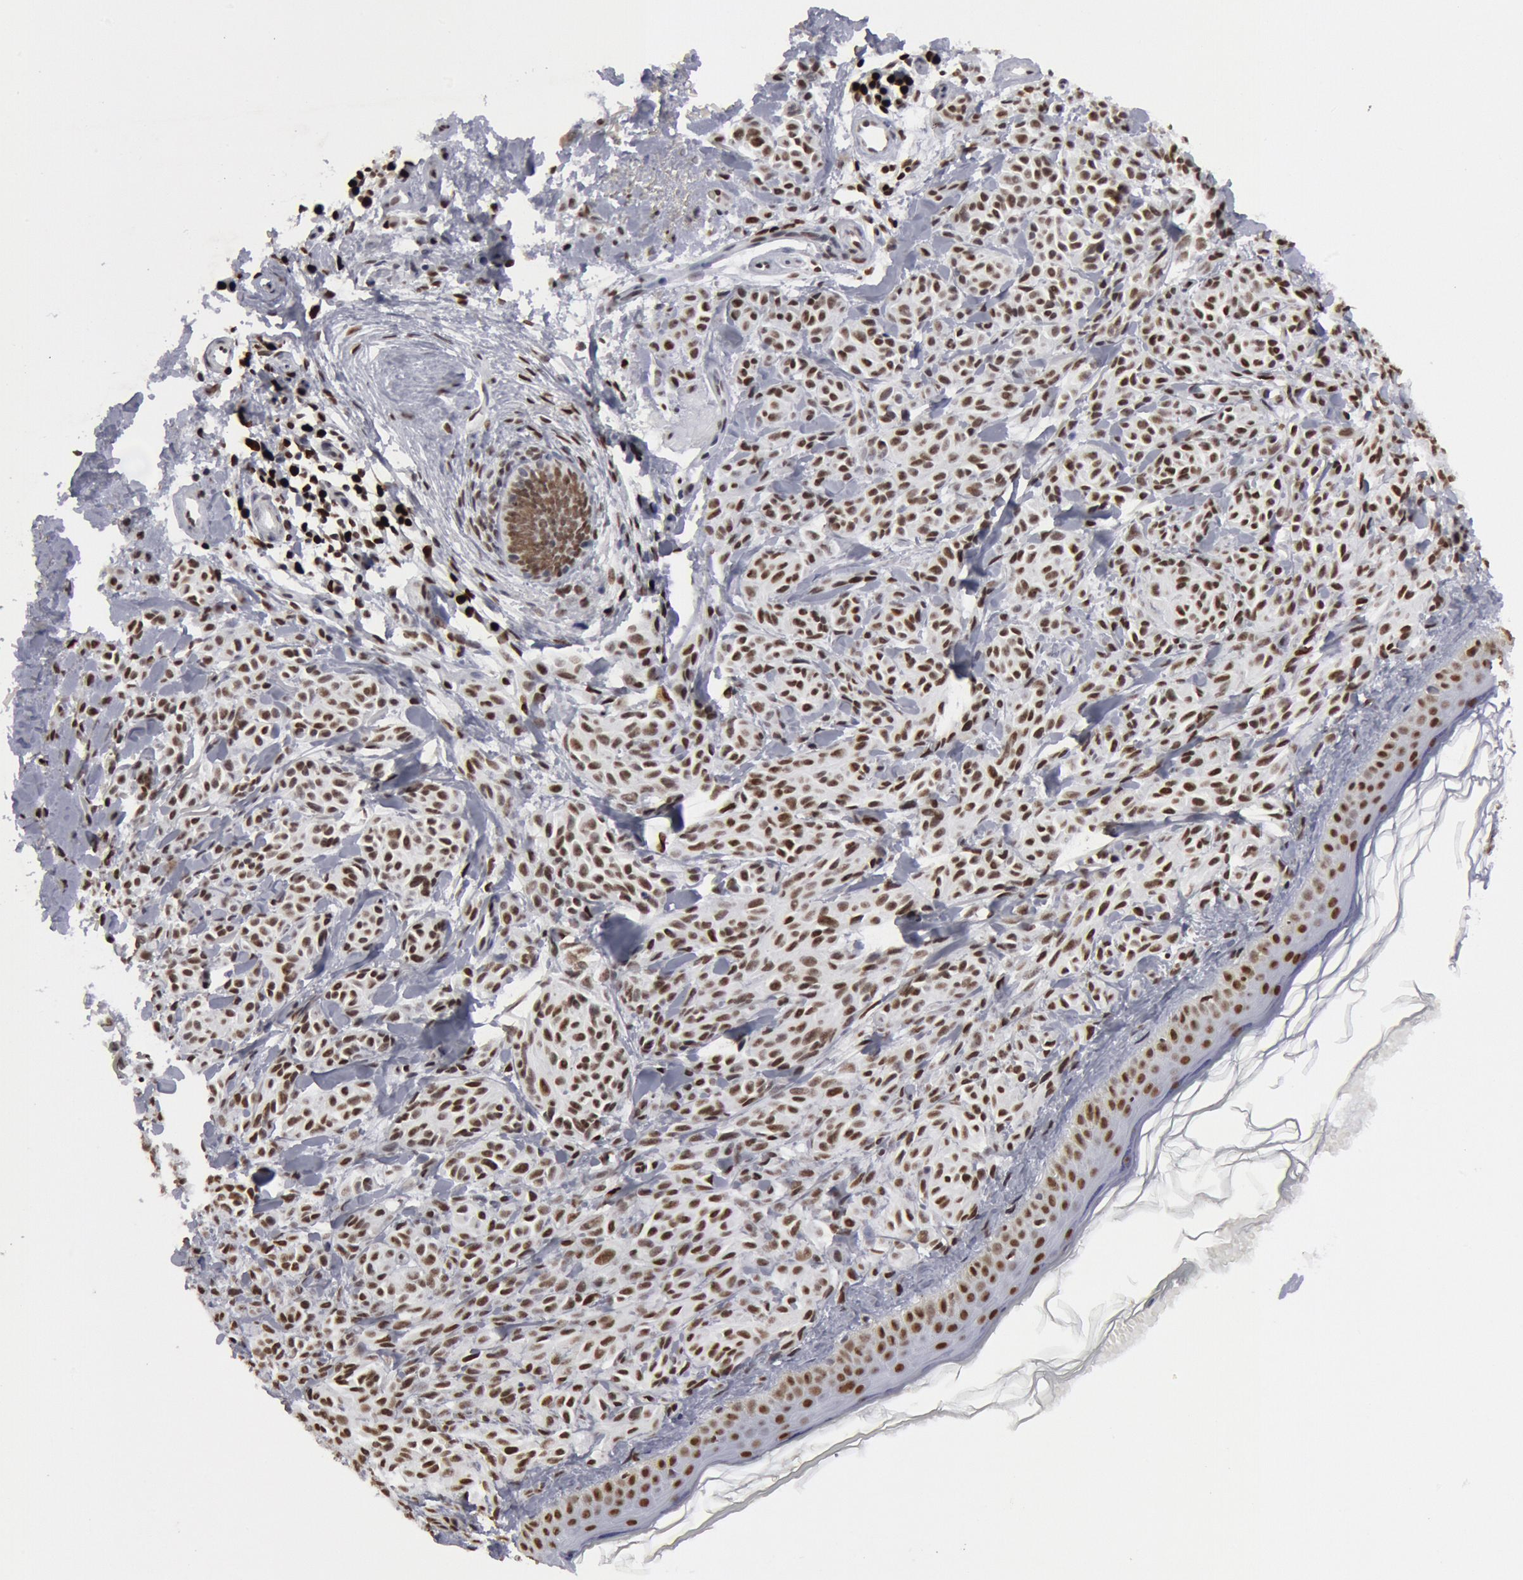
{"staining": {"intensity": "strong", "quantity": ">75%", "location": "nuclear"}, "tissue": "melanoma", "cell_type": "Tumor cells", "image_type": "cancer", "snomed": [{"axis": "morphology", "description": "Malignant melanoma, NOS"}, {"axis": "topography", "description": "Skin"}], "caption": "Melanoma stained with a brown dye reveals strong nuclear positive staining in about >75% of tumor cells.", "gene": "SUB1", "patient": {"sex": "female", "age": 73}}